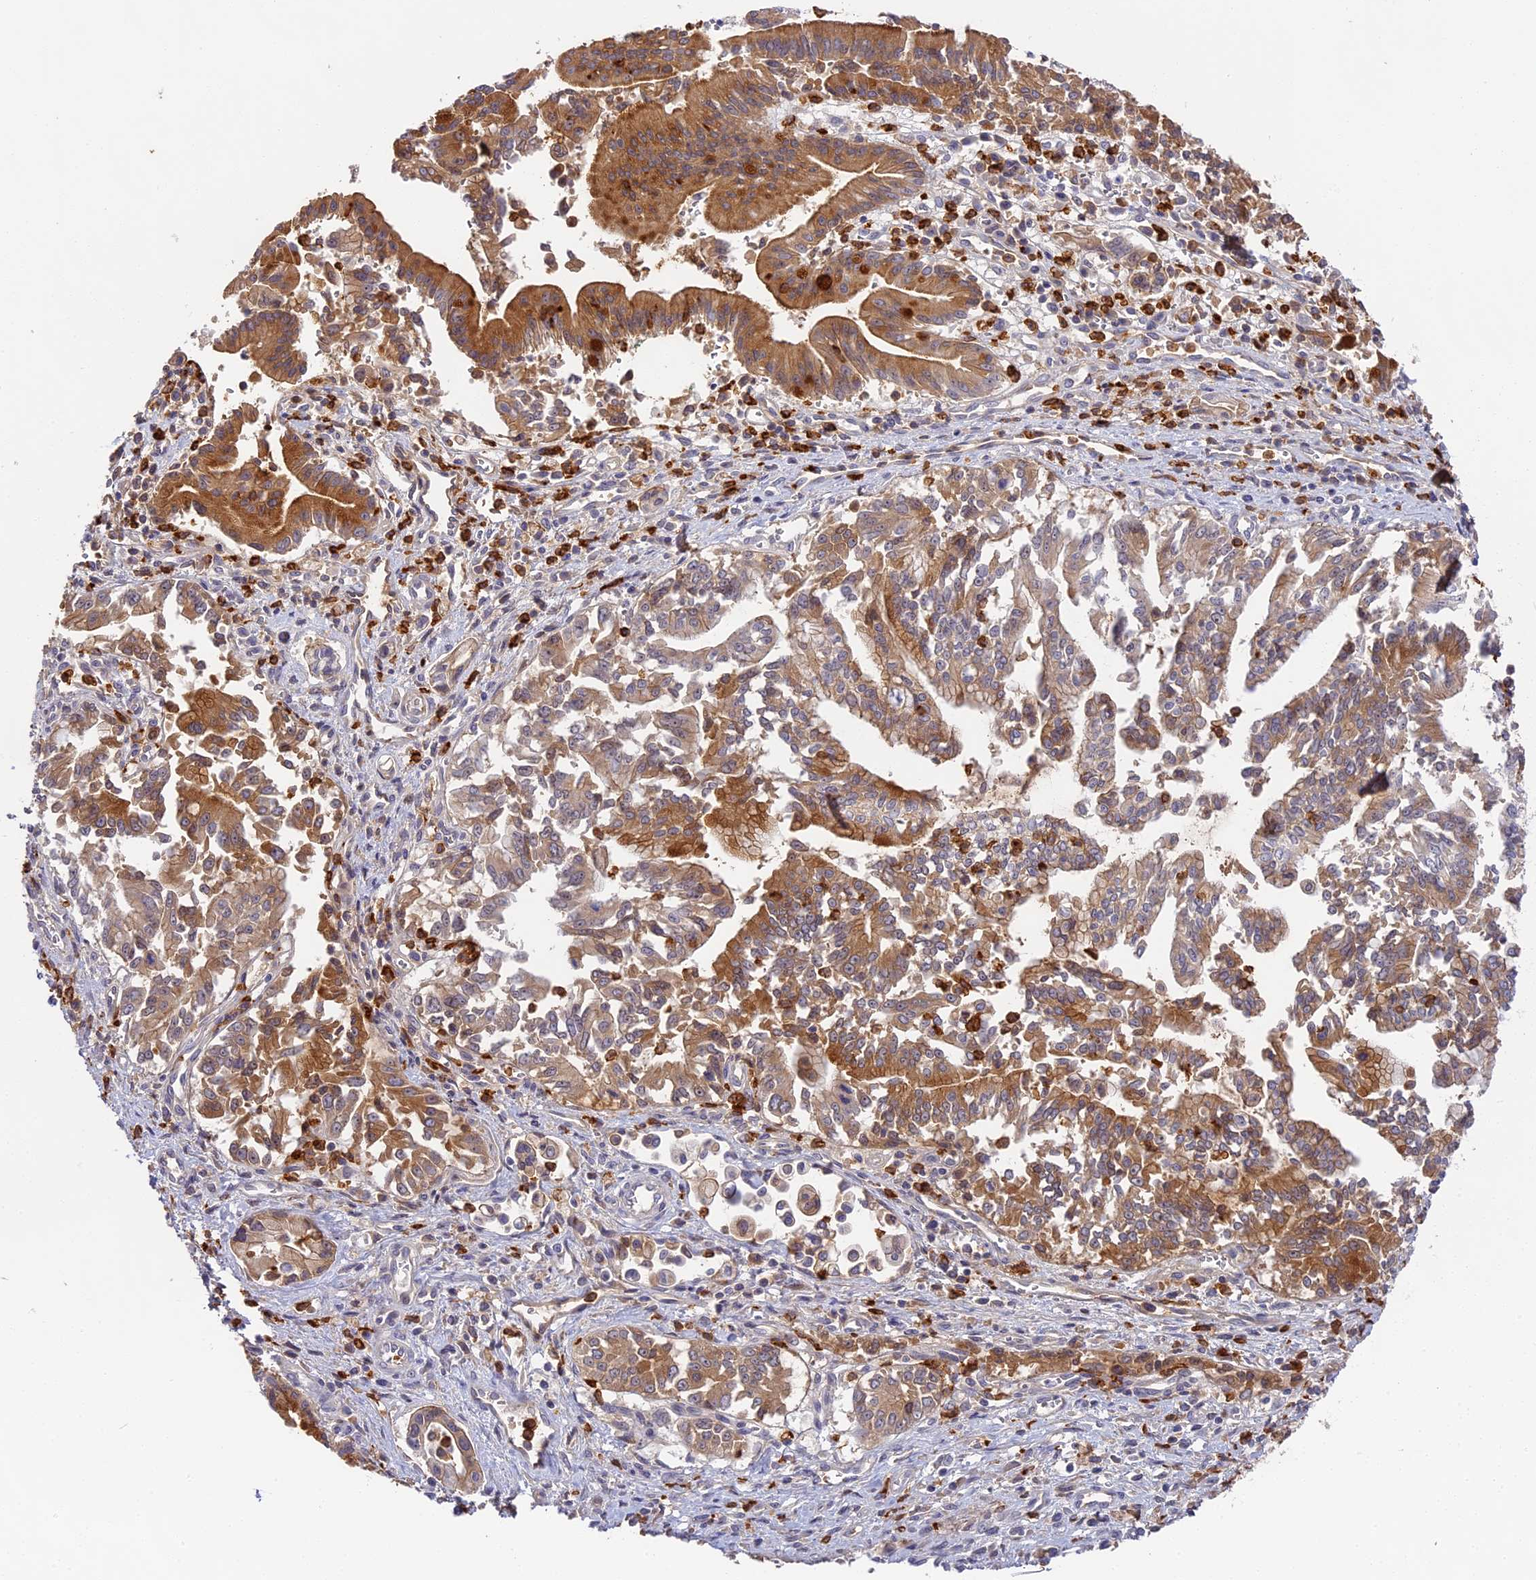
{"staining": {"intensity": "strong", "quantity": ">75%", "location": "cytoplasmic/membranous"}, "tissue": "pancreatic cancer", "cell_type": "Tumor cells", "image_type": "cancer", "snomed": [{"axis": "morphology", "description": "Adenocarcinoma, NOS"}, {"axis": "topography", "description": "Pancreas"}], "caption": "The image displays a brown stain indicating the presence of a protein in the cytoplasmic/membranous of tumor cells in adenocarcinoma (pancreatic).", "gene": "ADGRD1", "patient": {"sex": "male", "age": 78}}